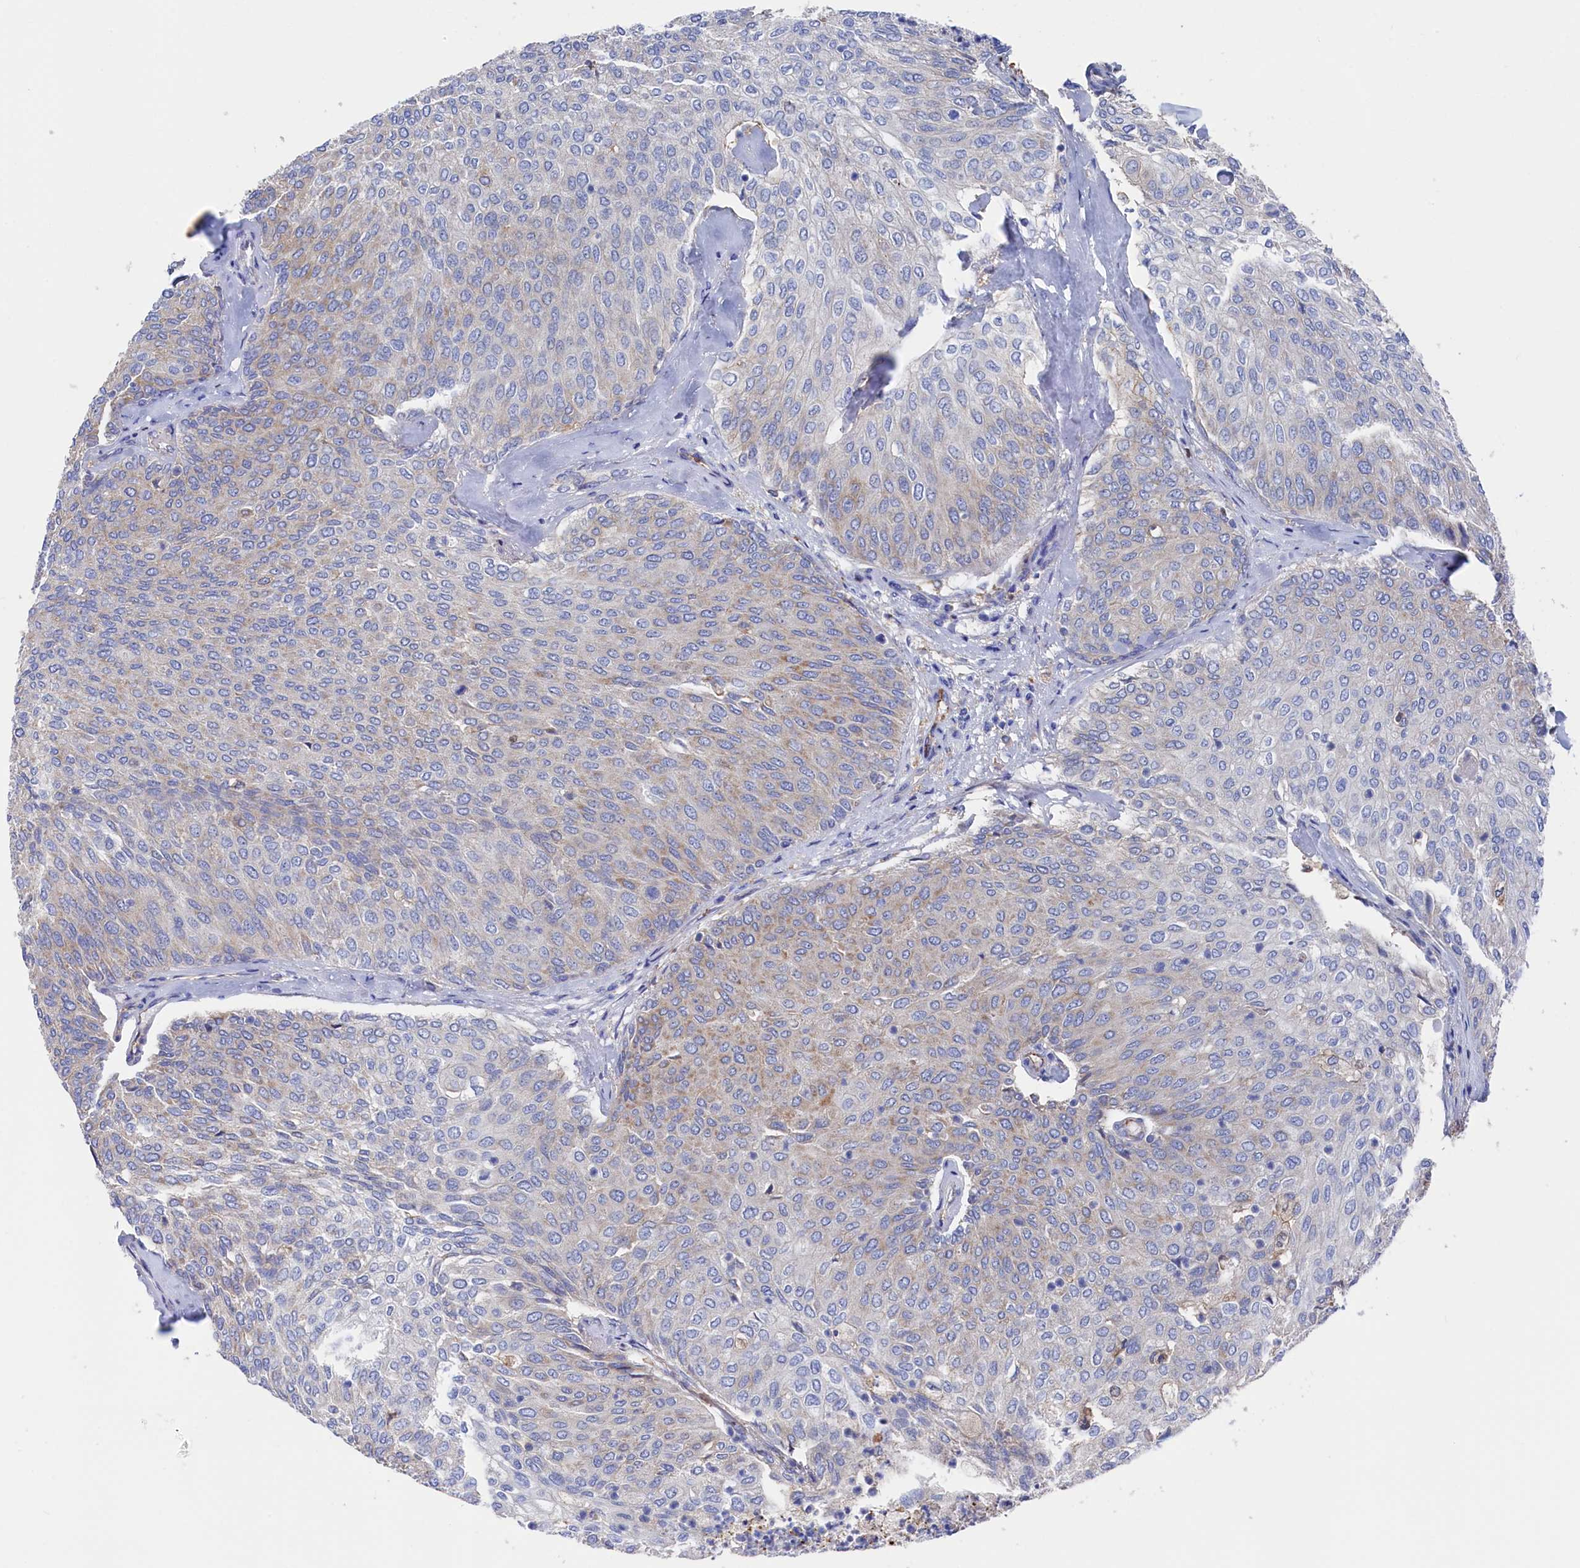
{"staining": {"intensity": "negative", "quantity": "none", "location": "none"}, "tissue": "urothelial cancer", "cell_type": "Tumor cells", "image_type": "cancer", "snomed": [{"axis": "morphology", "description": "Urothelial carcinoma, Low grade"}, {"axis": "topography", "description": "Urinary bladder"}], "caption": "Immunohistochemical staining of human low-grade urothelial carcinoma displays no significant positivity in tumor cells. The staining was performed using DAB (3,3'-diaminobenzidine) to visualize the protein expression in brown, while the nuclei were stained in blue with hematoxylin (Magnification: 20x).", "gene": "C12orf73", "patient": {"sex": "female", "age": 79}}